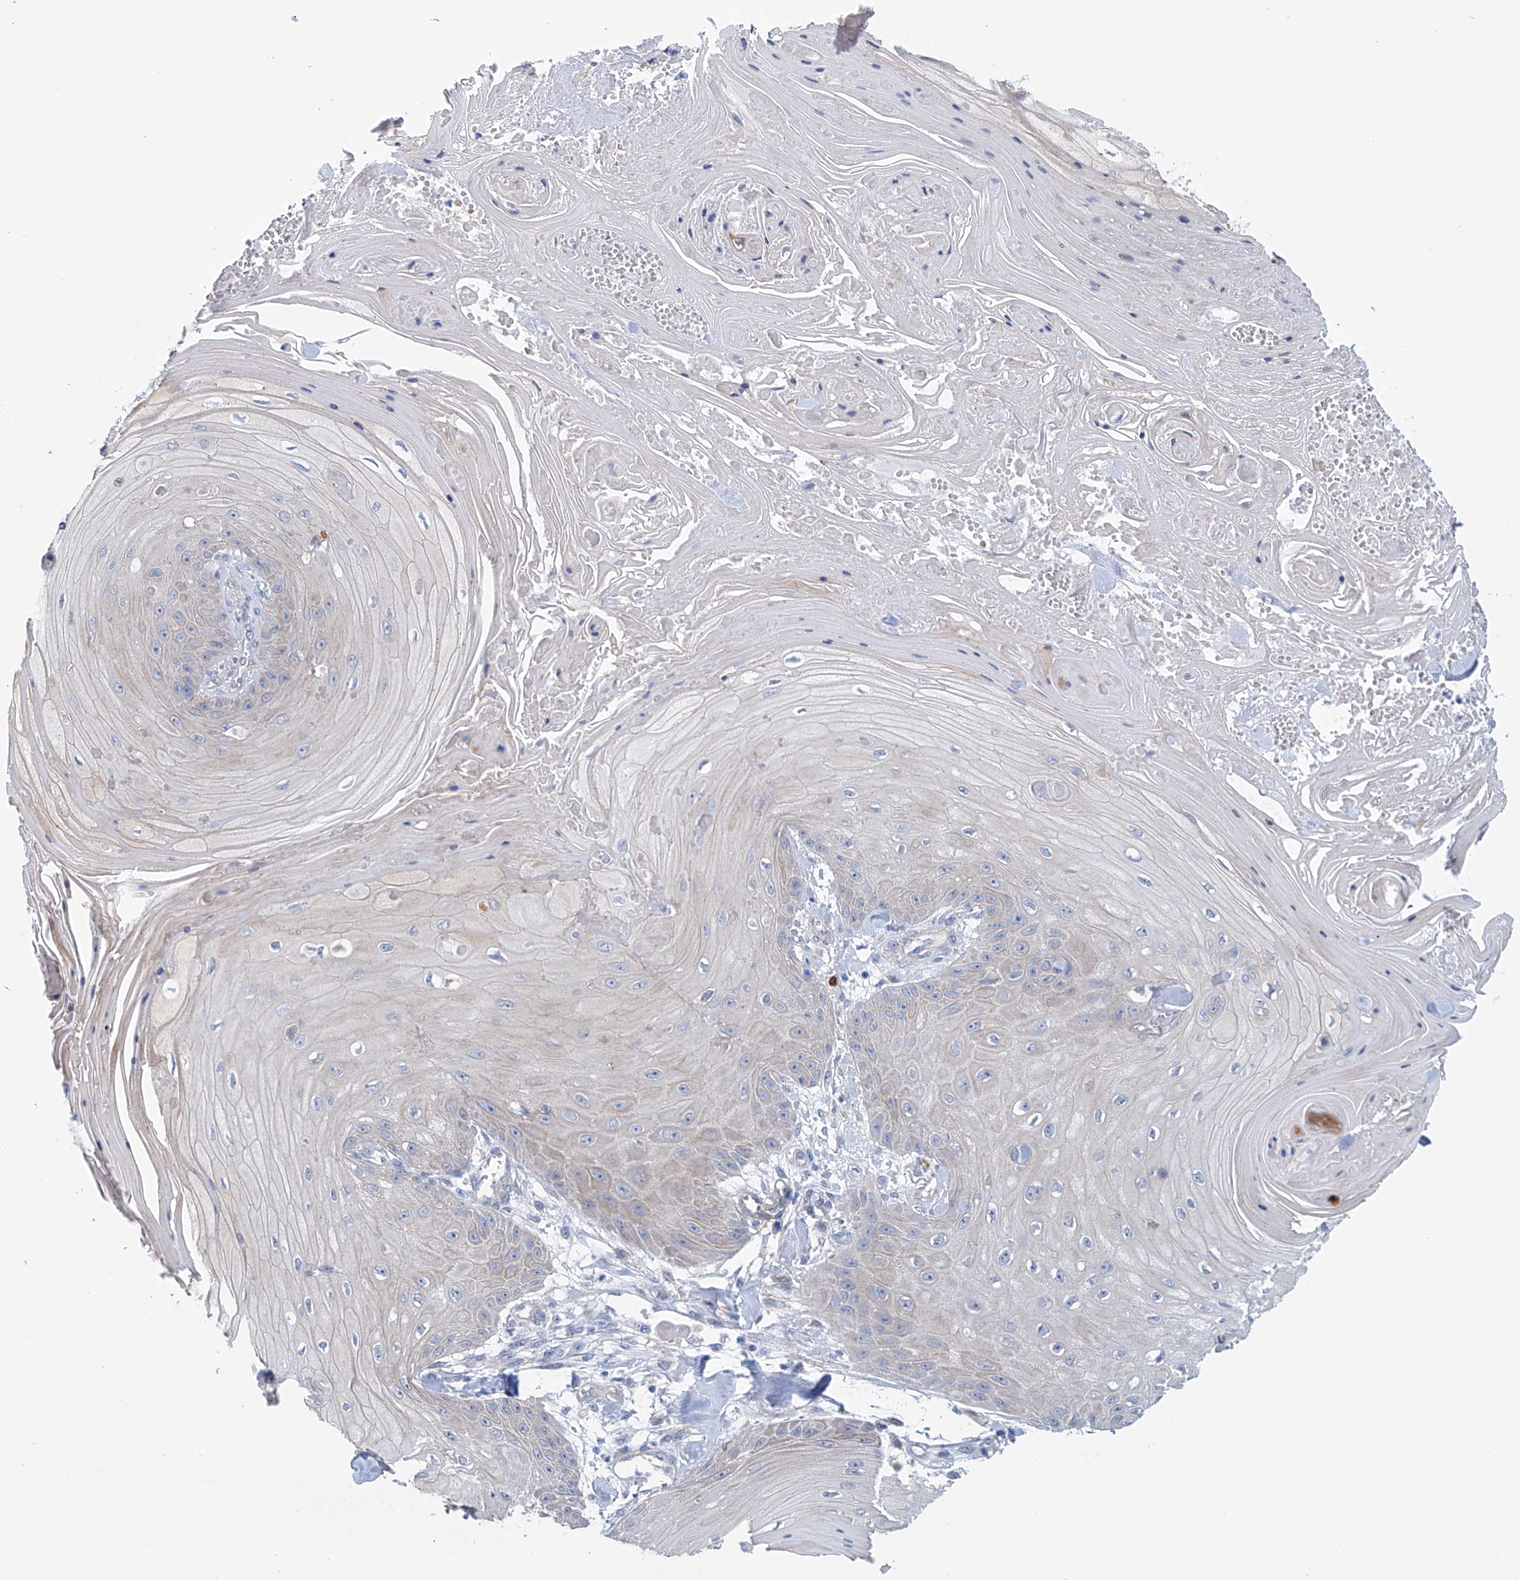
{"staining": {"intensity": "negative", "quantity": "none", "location": "none"}, "tissue": "skin cancer", "cell_type": "Tumor cells", "image_type": "cancer", "snomed": [{"axis": "morphology", "description": "Squamous cell carcinoma, NOS"}, {"axis": "topography", "description": "Skin"}], "caption": "This is a micrograph of immunohistochemistry (IHC) staining of skin cancer, which shows no staining in tumor cells.", "gene": "TNN", "patient": {"sex": "male", "age": 74}}